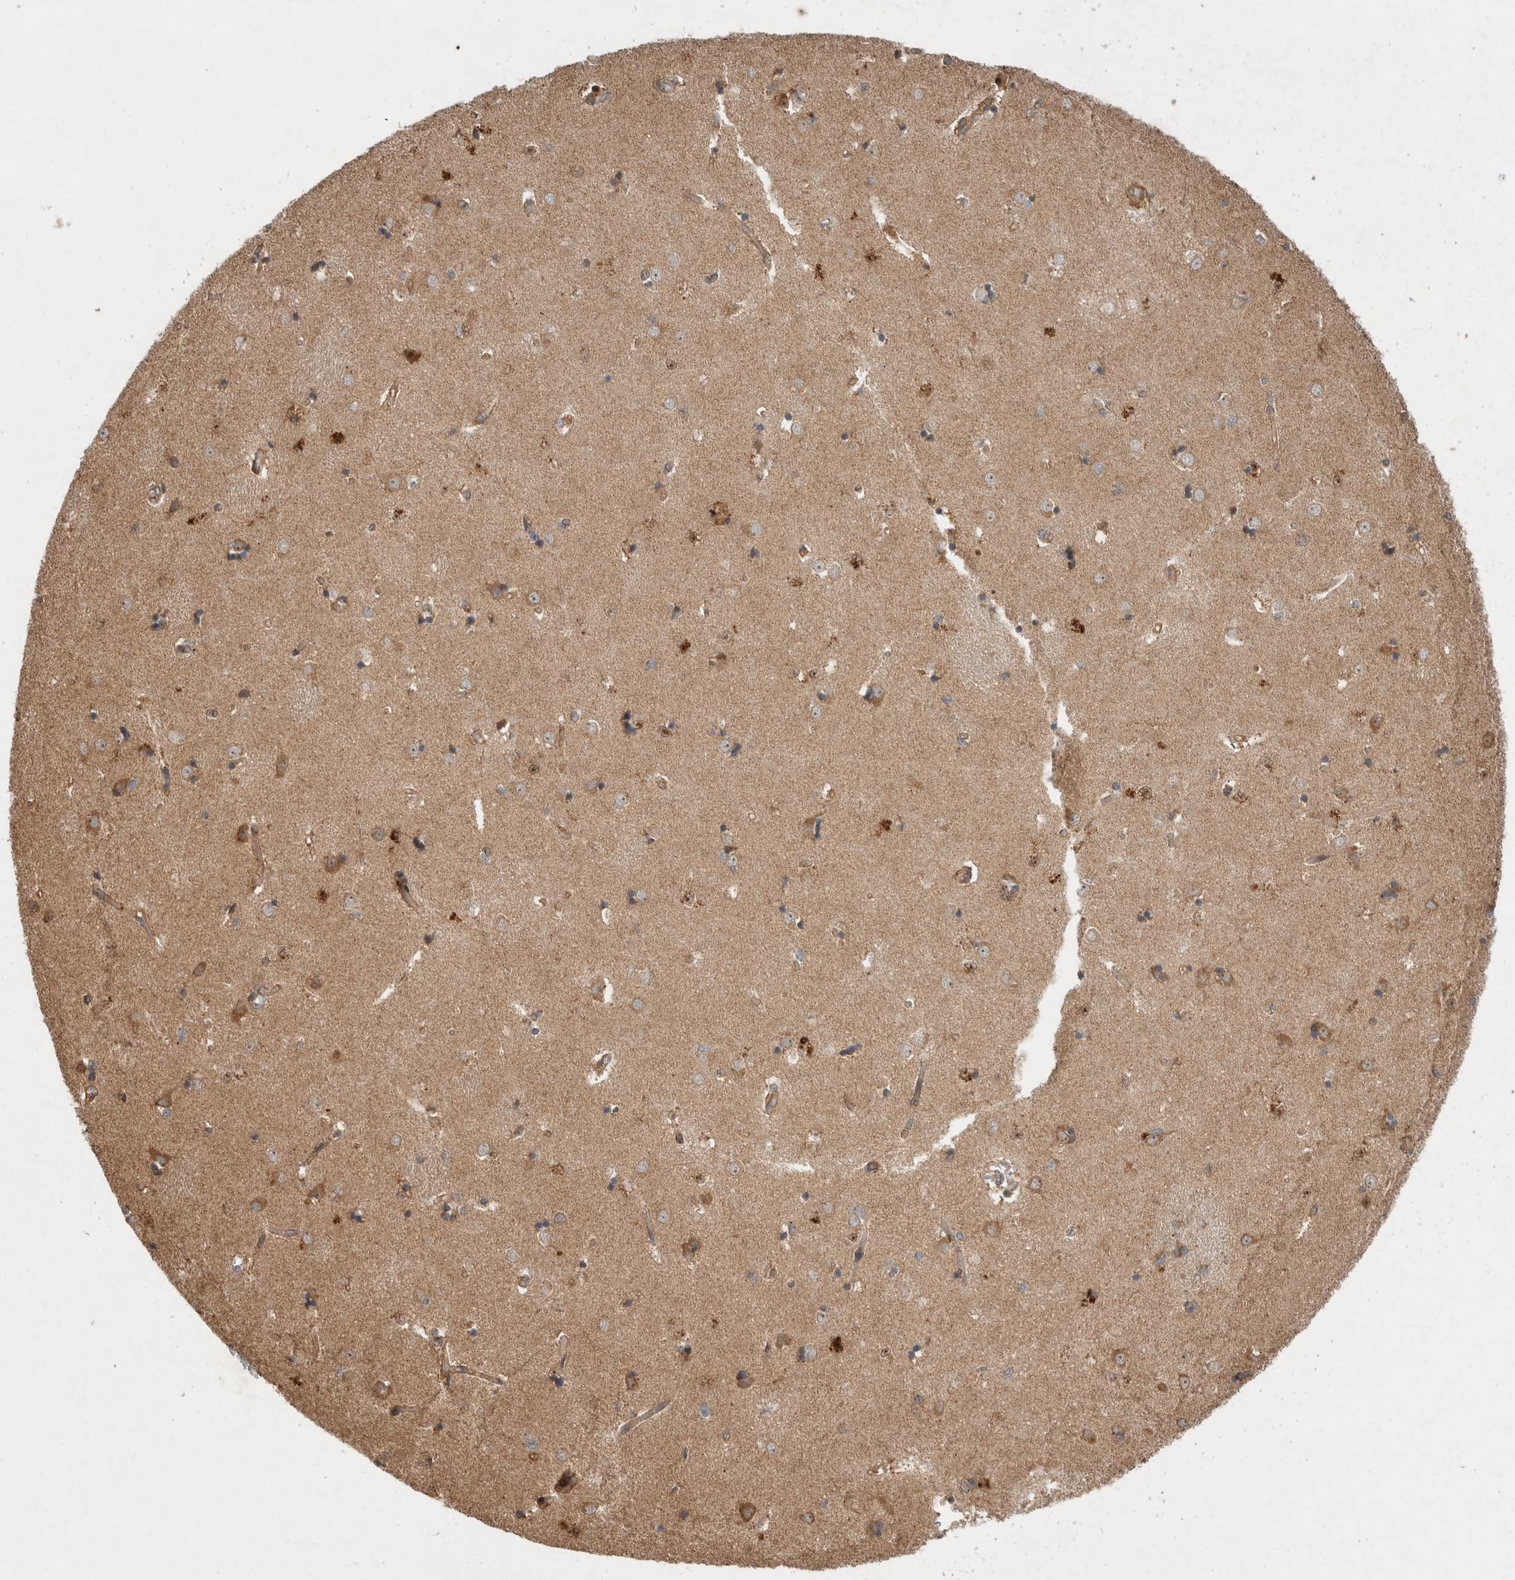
{"staining": {"intensity": "moderate", "quantity": ">75%", "location": "cytoplasmic/membranous"}, "tissue": "caudate", "cell_type": "Glial cells", "image_type": "normal", "snomed": [{"axis": "morphology", "description": "Normal tissue, NOS"}, {"axis": "topography", "description": "Lateral ventricle wall"}], "caption": "Benign caudate was stained to show a protein in brown. There is medium levels of moderate cytoplasmic/membranous positivity in approximately >75% of glial cells. (IHC, brightfield microscopy, high magnification).", "gene": "TUBD1", "patient": {"sex": "male", "age": 45}}